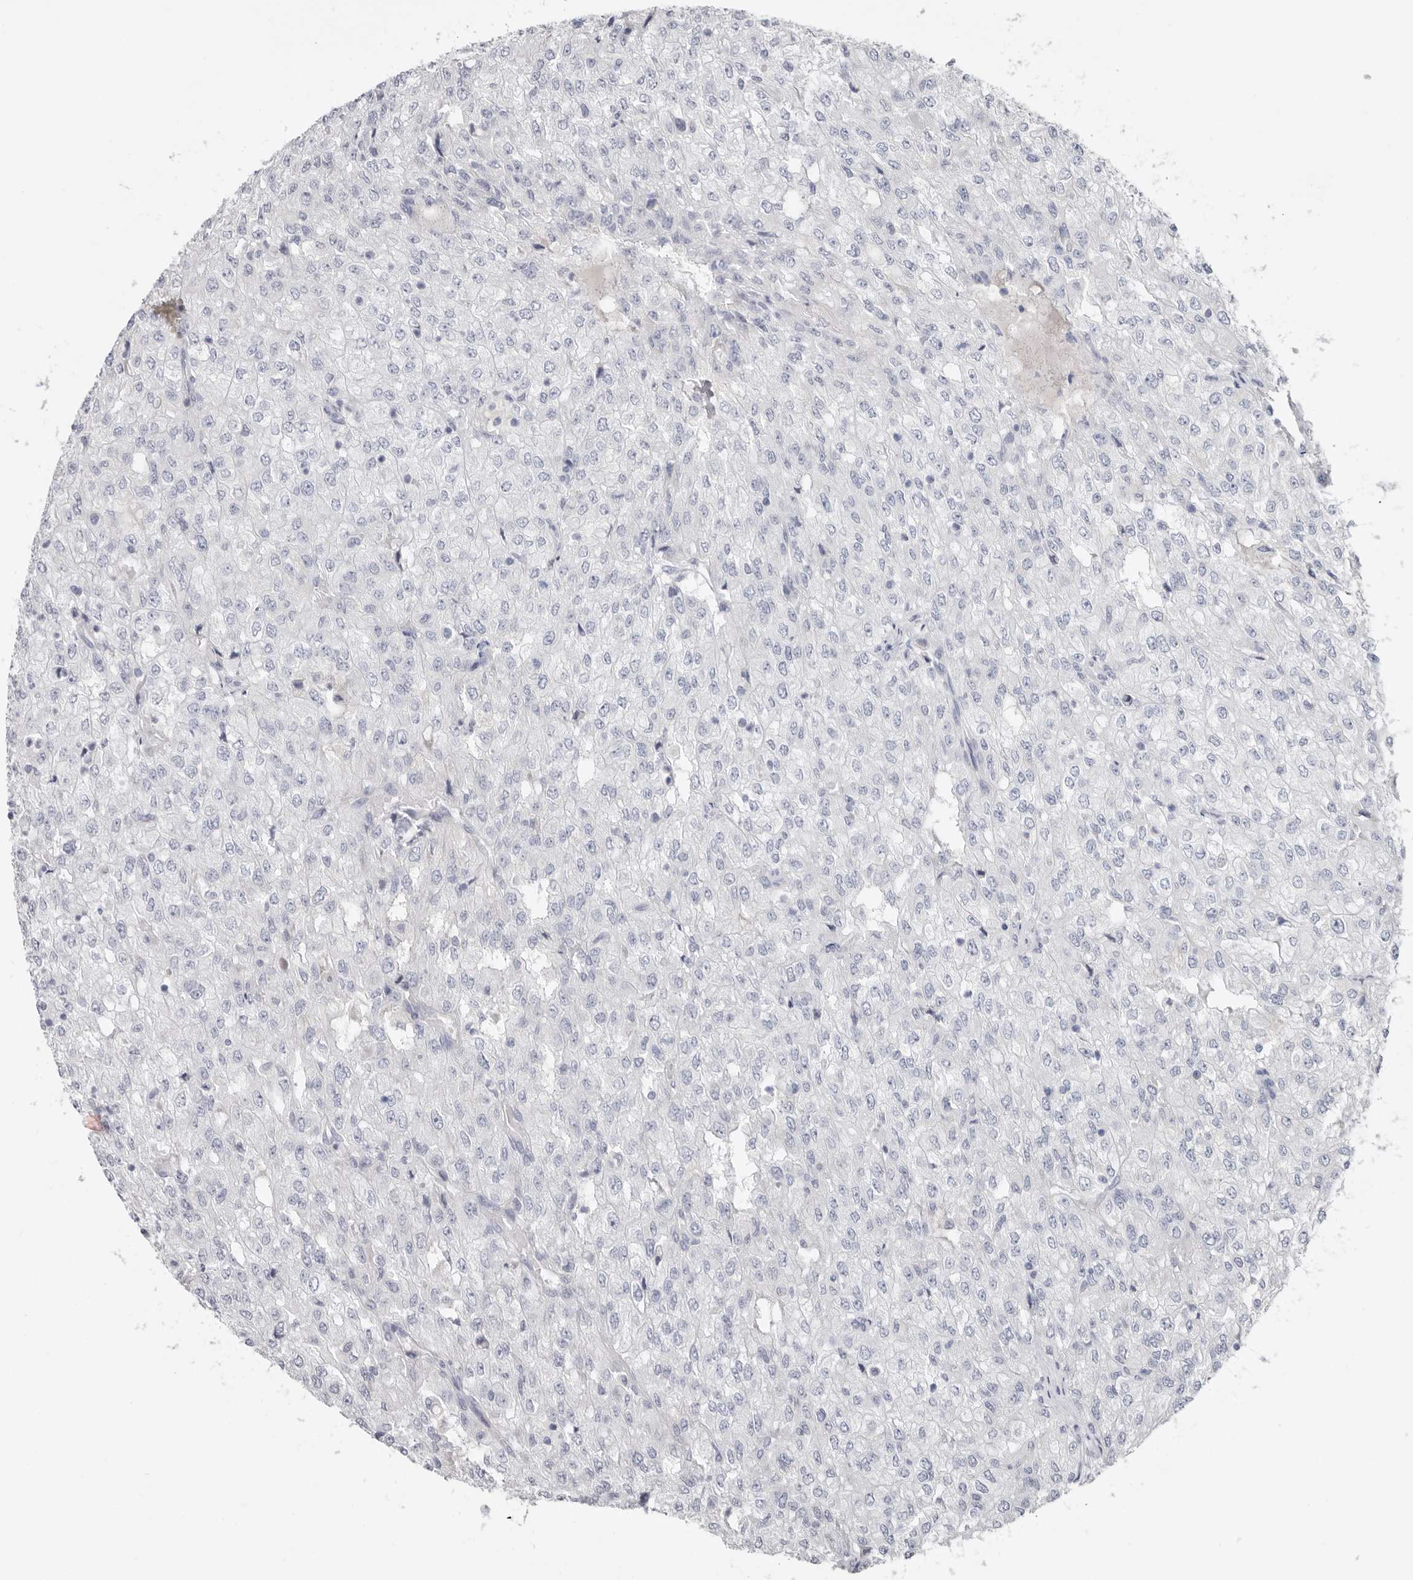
{"staining": {"intensity": "negative", "quantity": "none", "location": "none"}, "tissue": "renal cancer", "cell_type": "Tumor cells", "image_type": "cancer", "snomed": [{"axis": "morphology", "description": "Adenocarcinoma, NOS"}, {"axis": "topography", "description": "Kidney"}], "caption": "An immunohistochemistry photomicrograph of renal cancer is shown. There is no staining in tumor cells of renal cancer.", "gene": "RSPO2", "patient": {"sex": "female", "age": 54}}